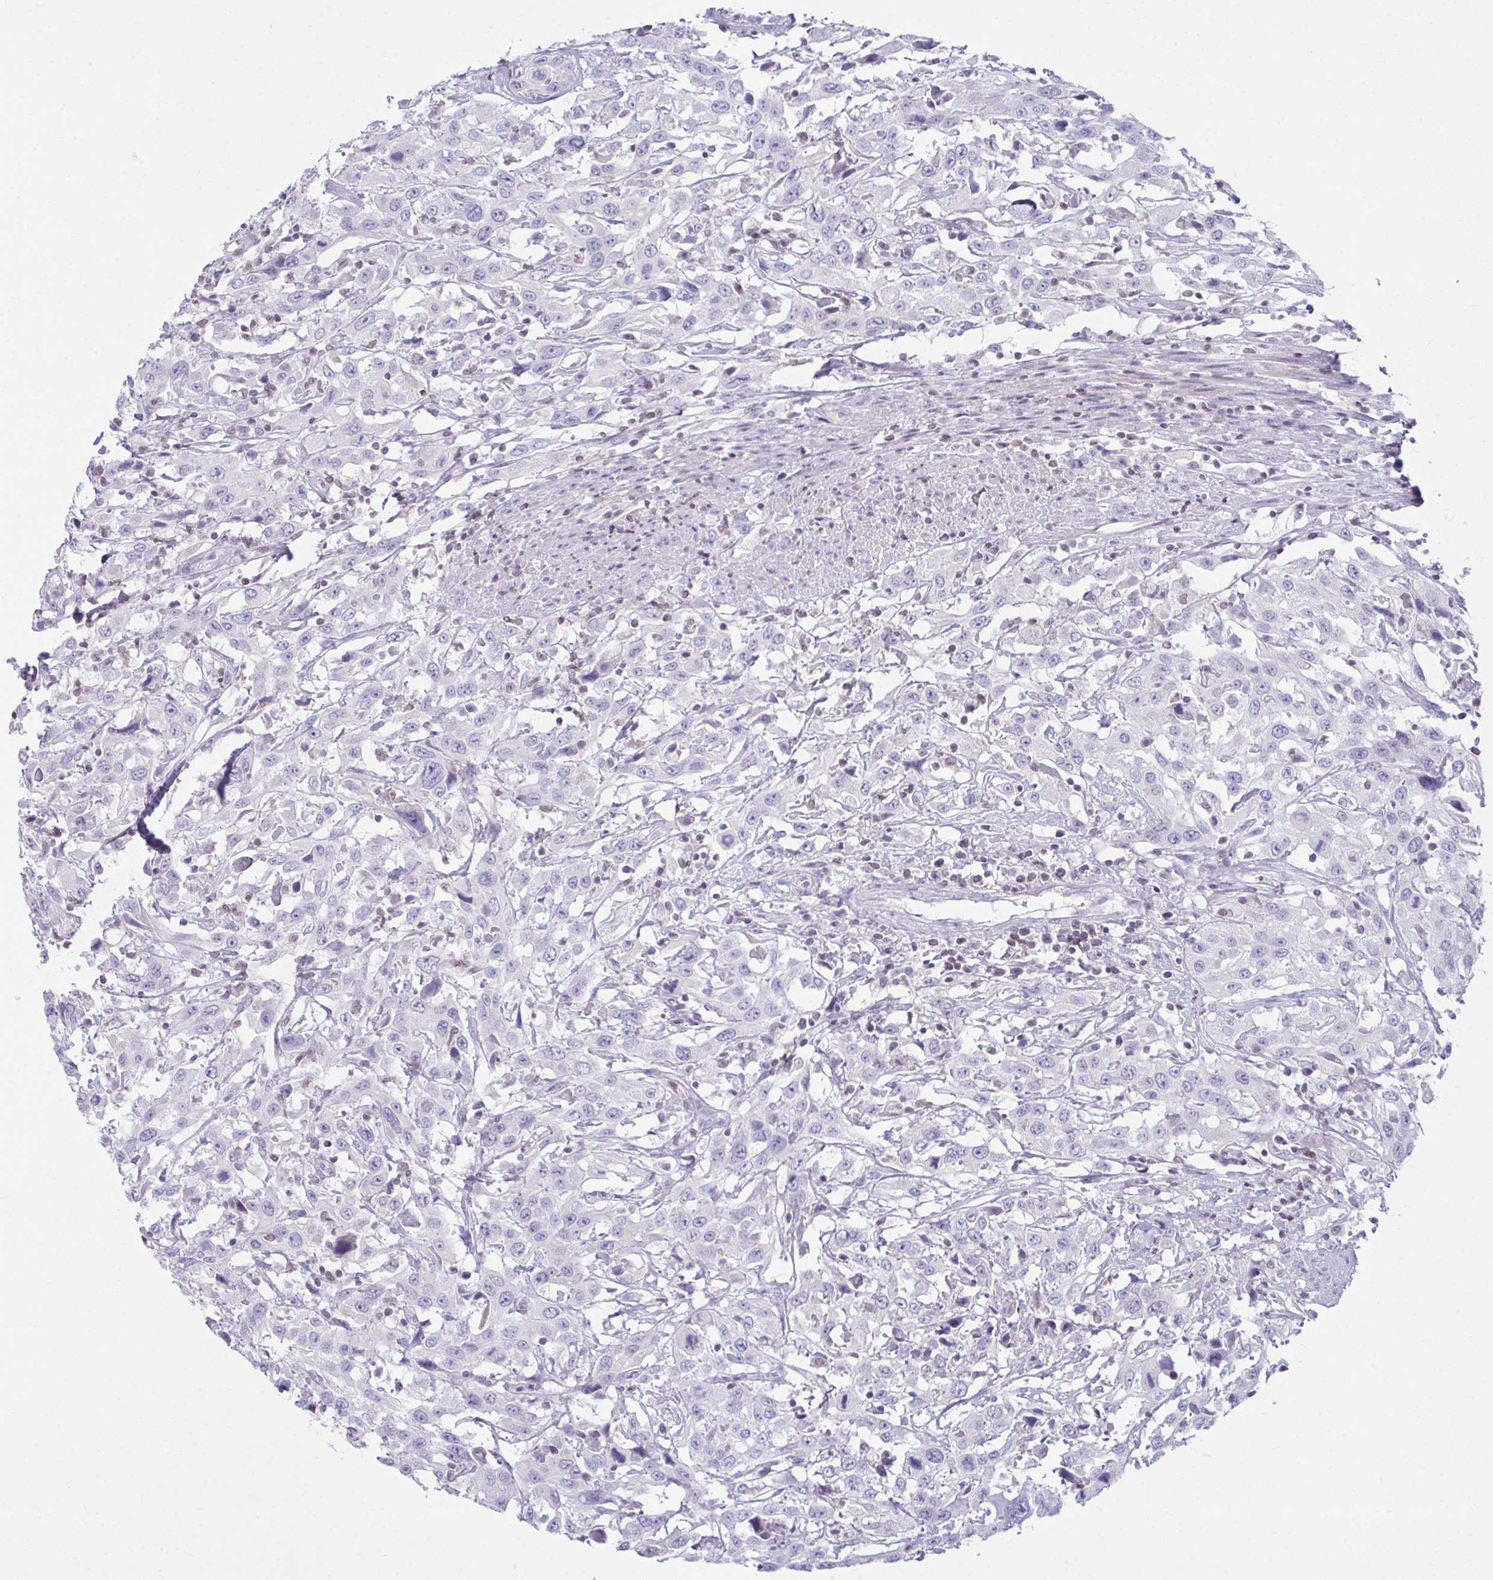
{"staining": {"intensity": "negative", "quantity": "none", "location": "none"}, "tissue": "urothelial cancer", "cell_type": "Tumor cells", "image_type": "cancer", "snomed": [{"axis": "morphology", "description": "Urothelial carcinoma, High grade"}, {"axis": "topography", "description": "Urinary bladder"}], "caption": "Tumor cells are negative for protein expression in human high-grade urothelial carcinoma.", "gene": "OR7A5", "patient": {"sex": "male", "age": 61}}